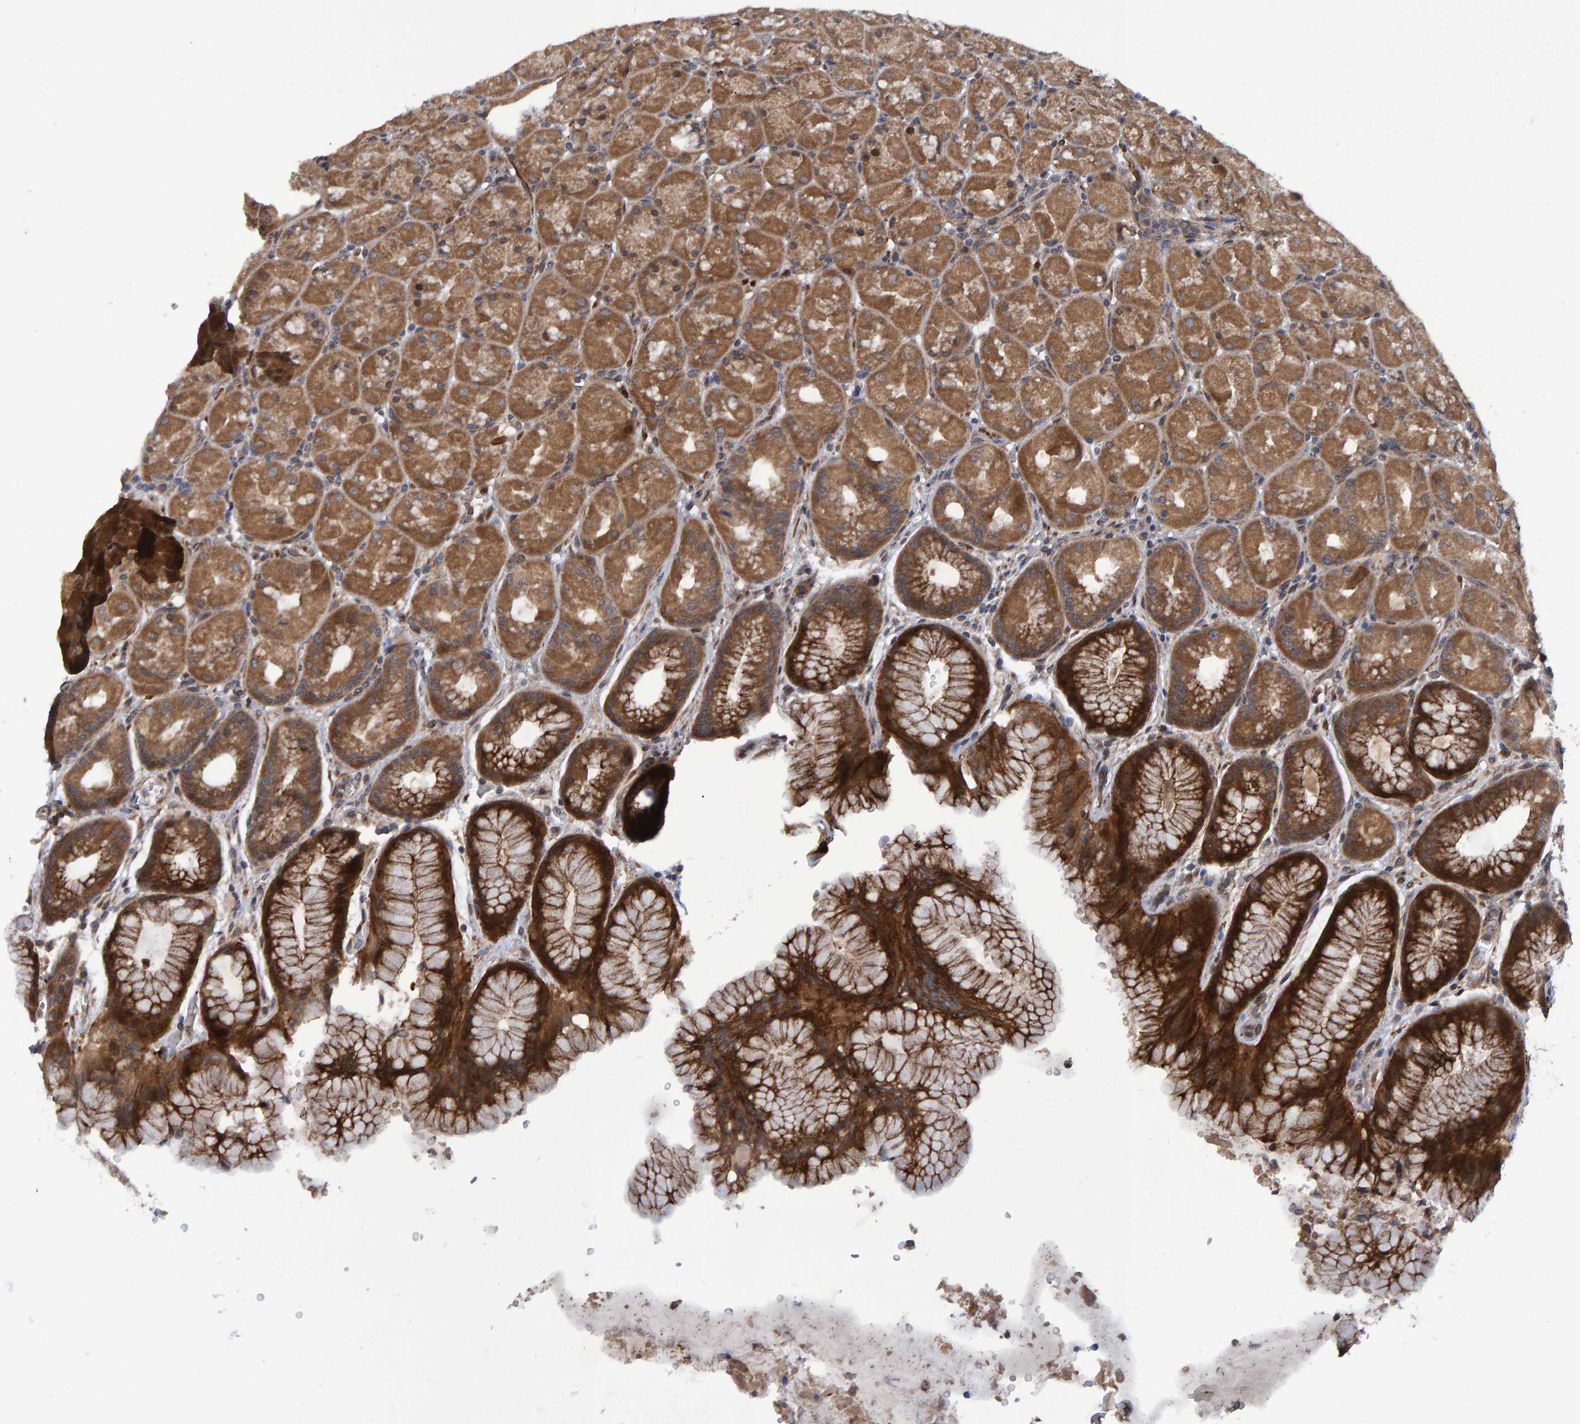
{"staining": {"intensity": "strong", "quantity": ">75%", "location": "cytoplasmic/membranous"}, "tissue": "stomach", "cell_type": "Glandular cells", "image_type": "normal", "snomed": [{"axis": "morphology", "description": "Normal tissue, NOS"}, {"axis": "topography", "description": "Stomach, upper"}, {"axis": "topography", "description": "Stomach"}], "caption": "A high amount of strong cytoplasmic/membranous expression is present in approximately >75% of glandular cells in unremarkable stomach. The staining was performed using DAB (3,3'-diaminobenzidine) to visualize the protein expression in brown, while the nuclei were stained in blue with hematoxylin (Magnification: 20x).", "gene": "ATP6V1H", "patient": {"sex": "male", "age": 48}}